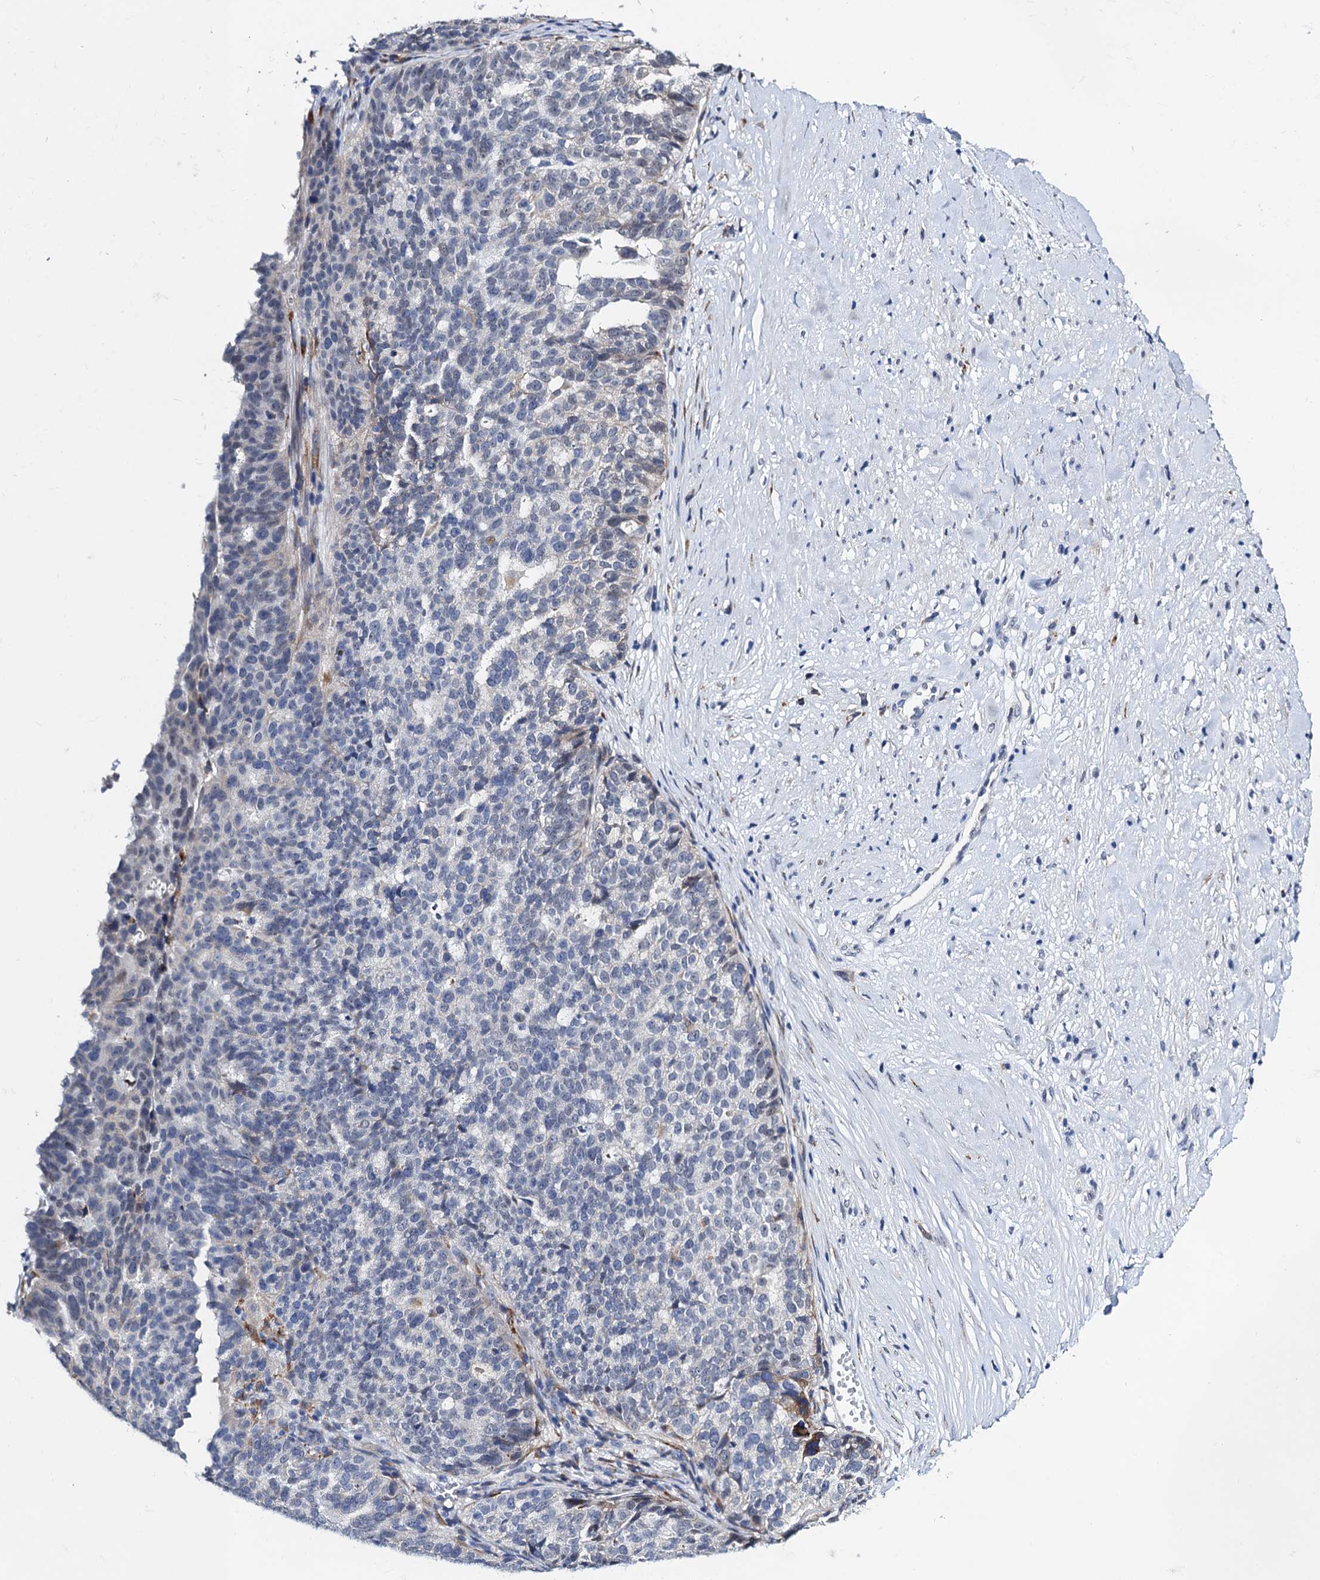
{"staining": {"intensity": "negative", "quantity": "none", "location": "none"}, "tissue": "ovarian cancer", "cell_type": "Tumor cells", "image_type": "cancer", "snomed": [{"axis": "morphology", "description": "Cystadenocarcinoma, serous, NOS"}, {"axis": "topography", "description": "Ovary"}], "caption": "The image demonstrates no staining of tumor cells in ovarian cancer.", "gene": "SLC7A10", "patient": {"sex": "female", "age": 59}}